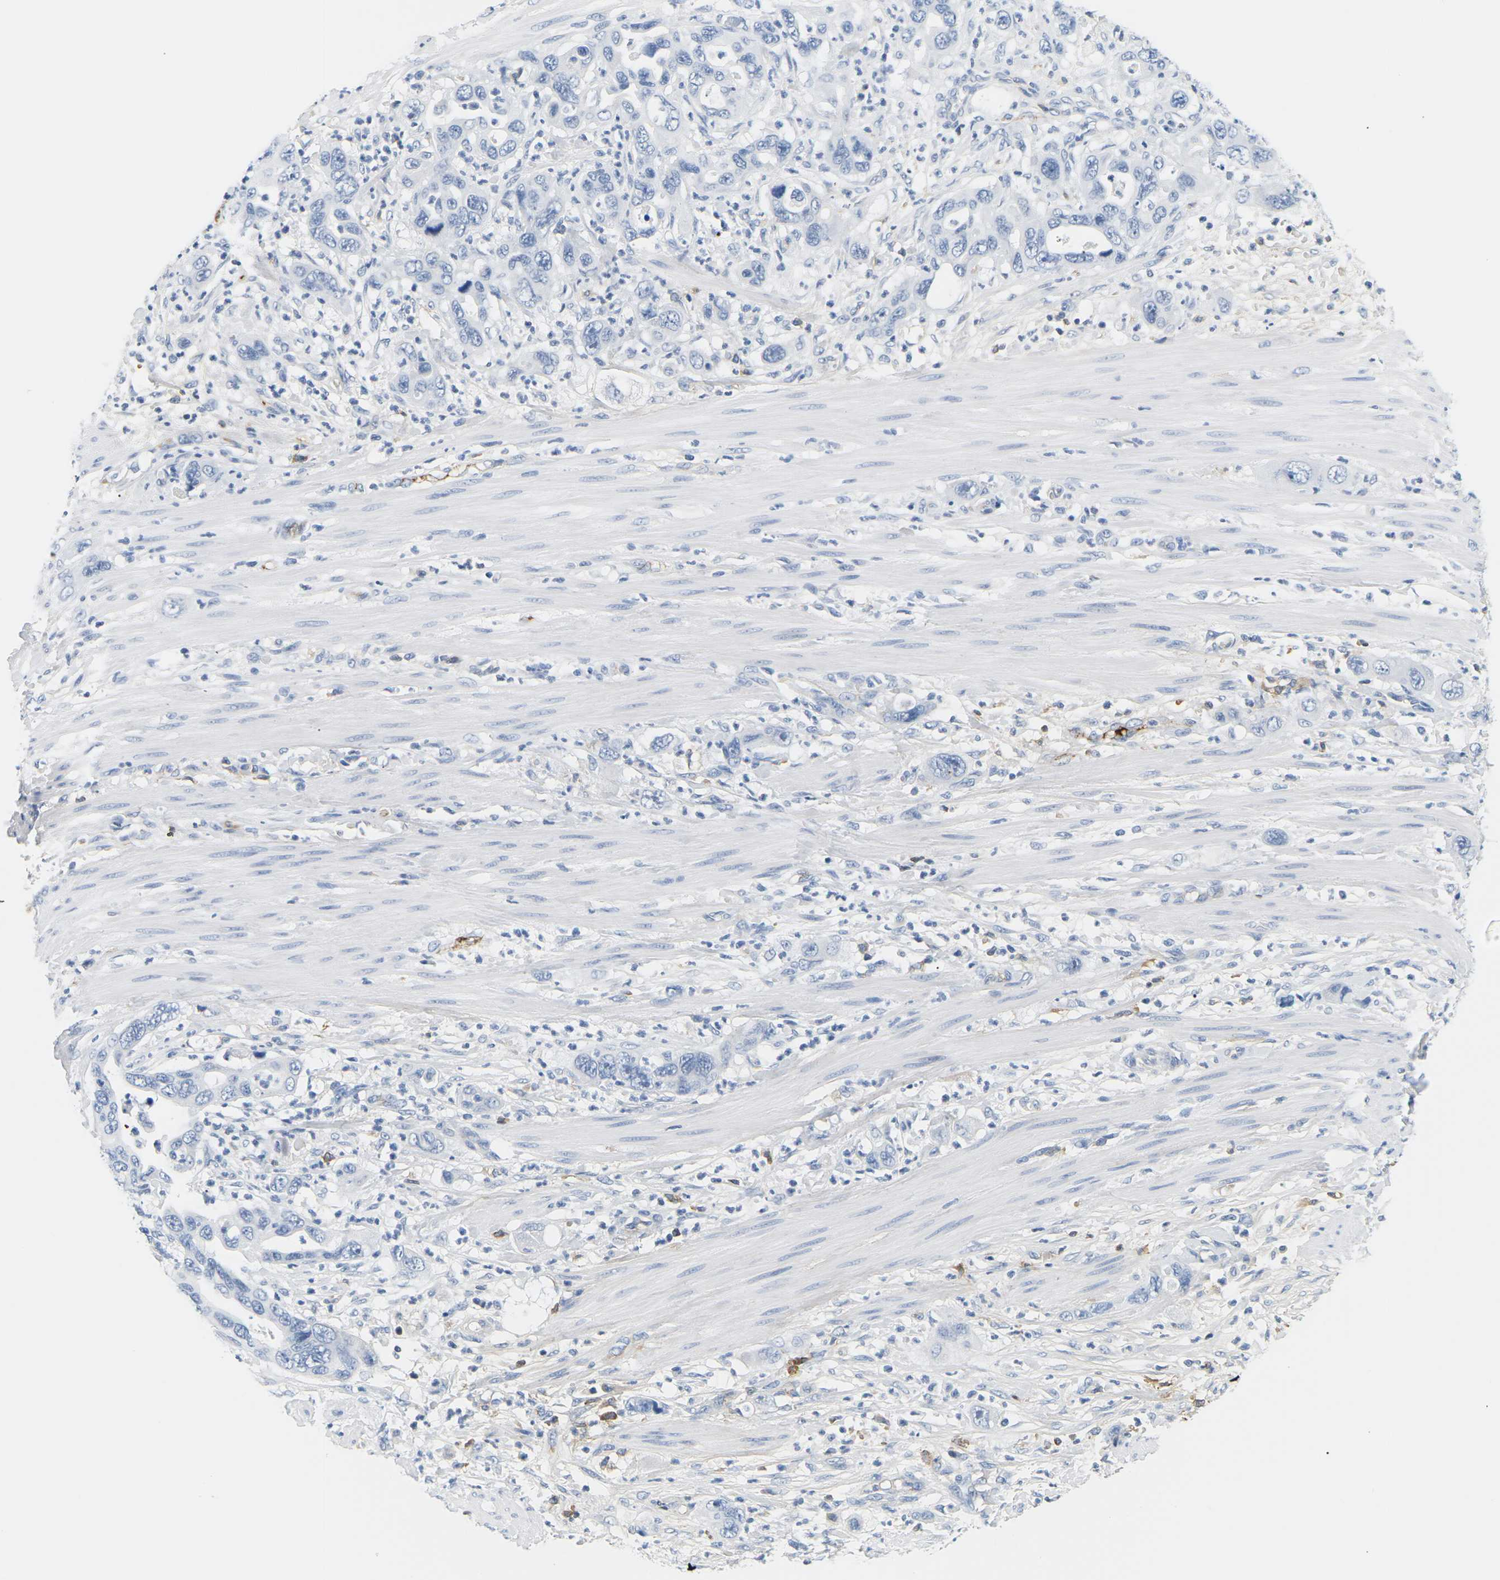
{"staining": {"intensity": "negative", "quantity": "none", "location": "none"}, "tissue": "pancreatic cancer", "cell_type": "Tumor cells", "image_type": "cancer", "snomed": [{"axis": "morphology", "description": "Adenocarcinoma, NOS"}, {"axis": "topography", "description": "Pancreas"}], "caption": "There is no significant positivity in tumor cells of pancreatic cancer (adenocarcinoma).", "gene": "APOB", "patient": {"sex": "female", "age": 71}}